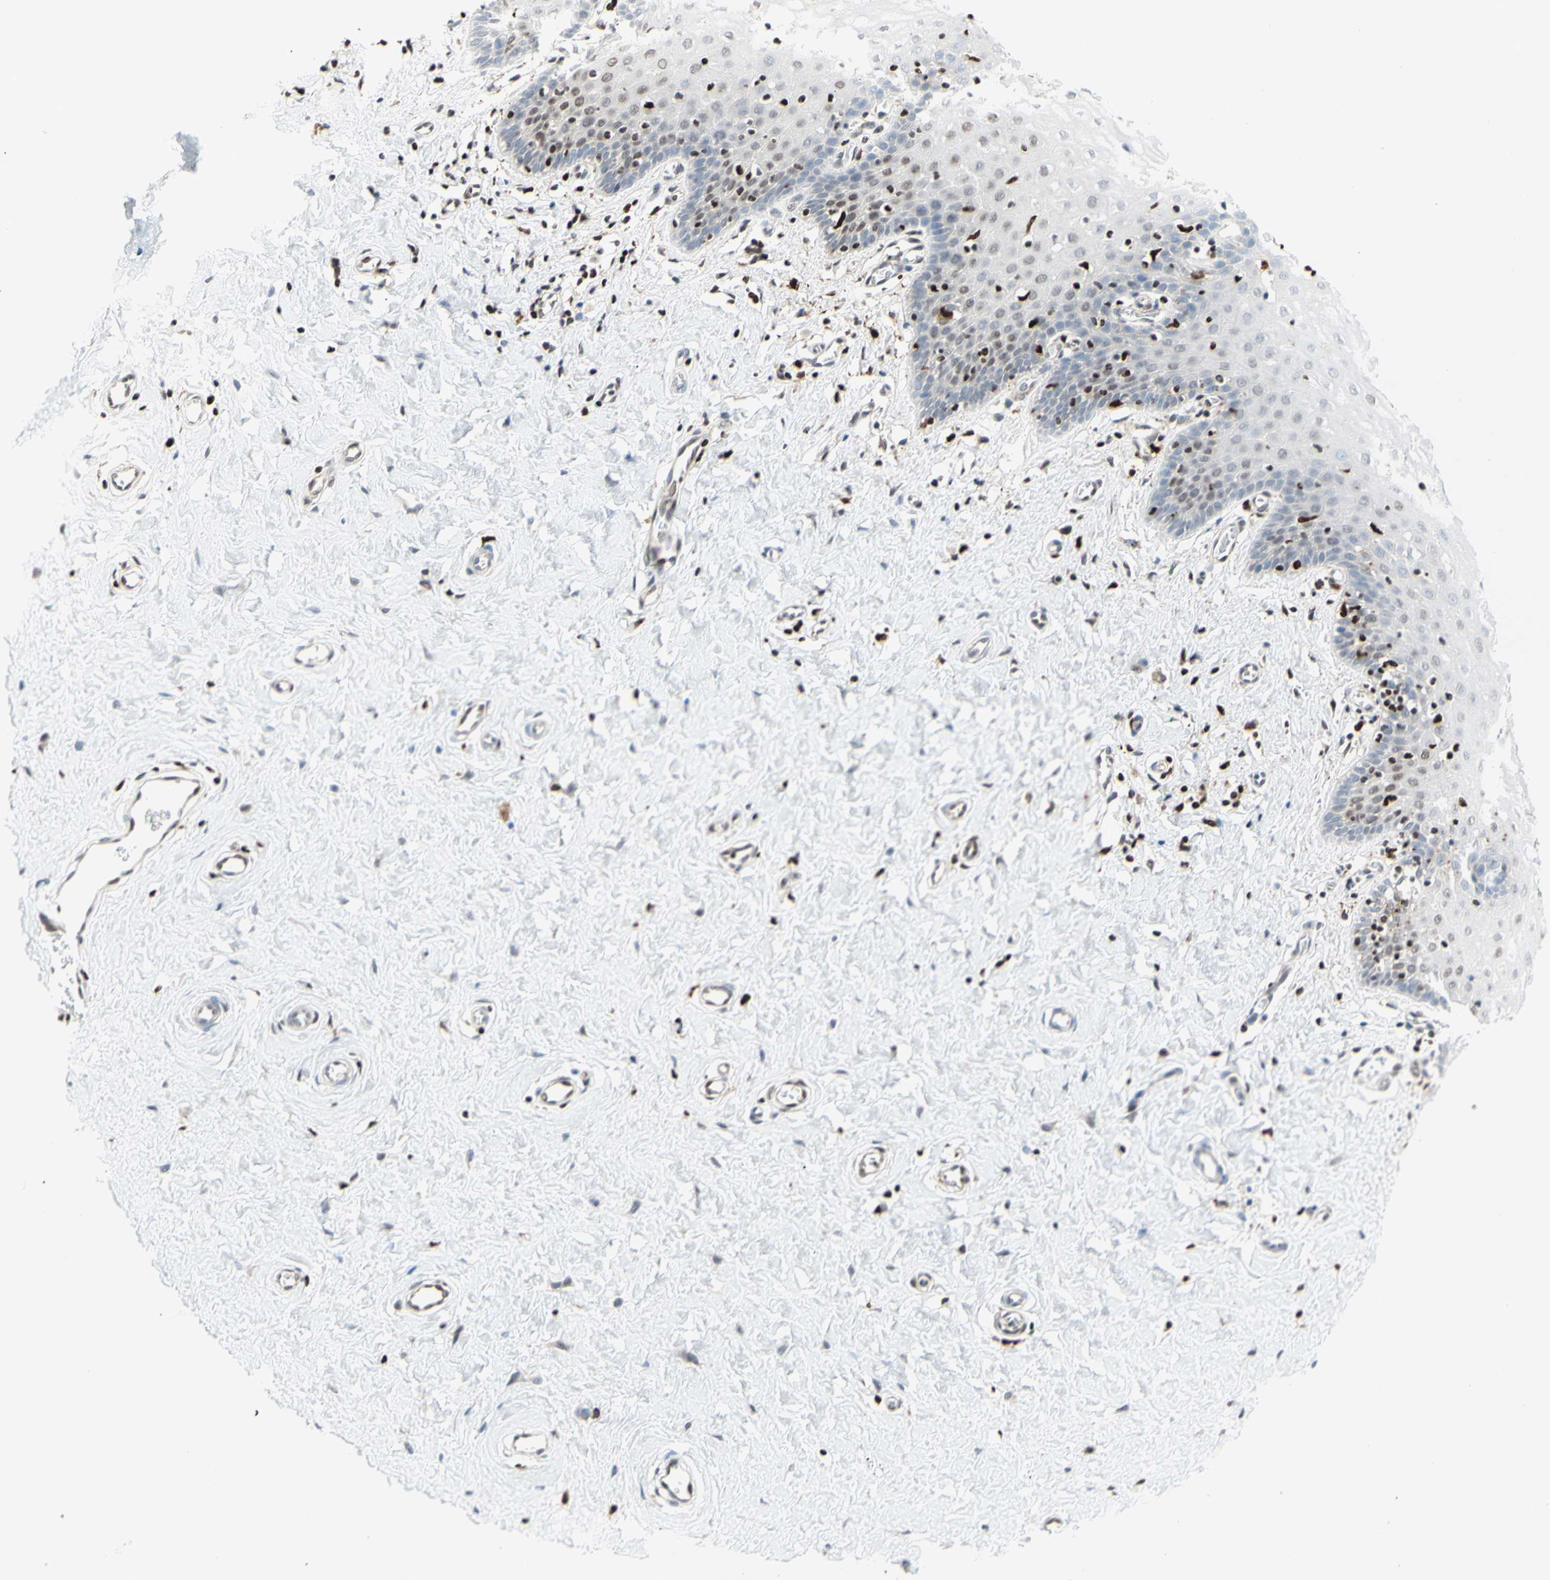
{"staining": {"intensity": "negative", "quantity": "none", "location": "none"}, "tissue": "cervix", "cell_type": "Glandular cells", "image_type": "normal", "snomed": [{"axis": "morphology", "description": "Normal tissue, NOS"}, {"axis": "topography", "description": "Cervix"}], "caption": "High power microscopy image of an immunohistochemistry (IHC) histopathology image of benign cervix, revealing no significant staining in glandular cells.", "gene": "EED", "patient": {"sex": "female", "age": 55}}